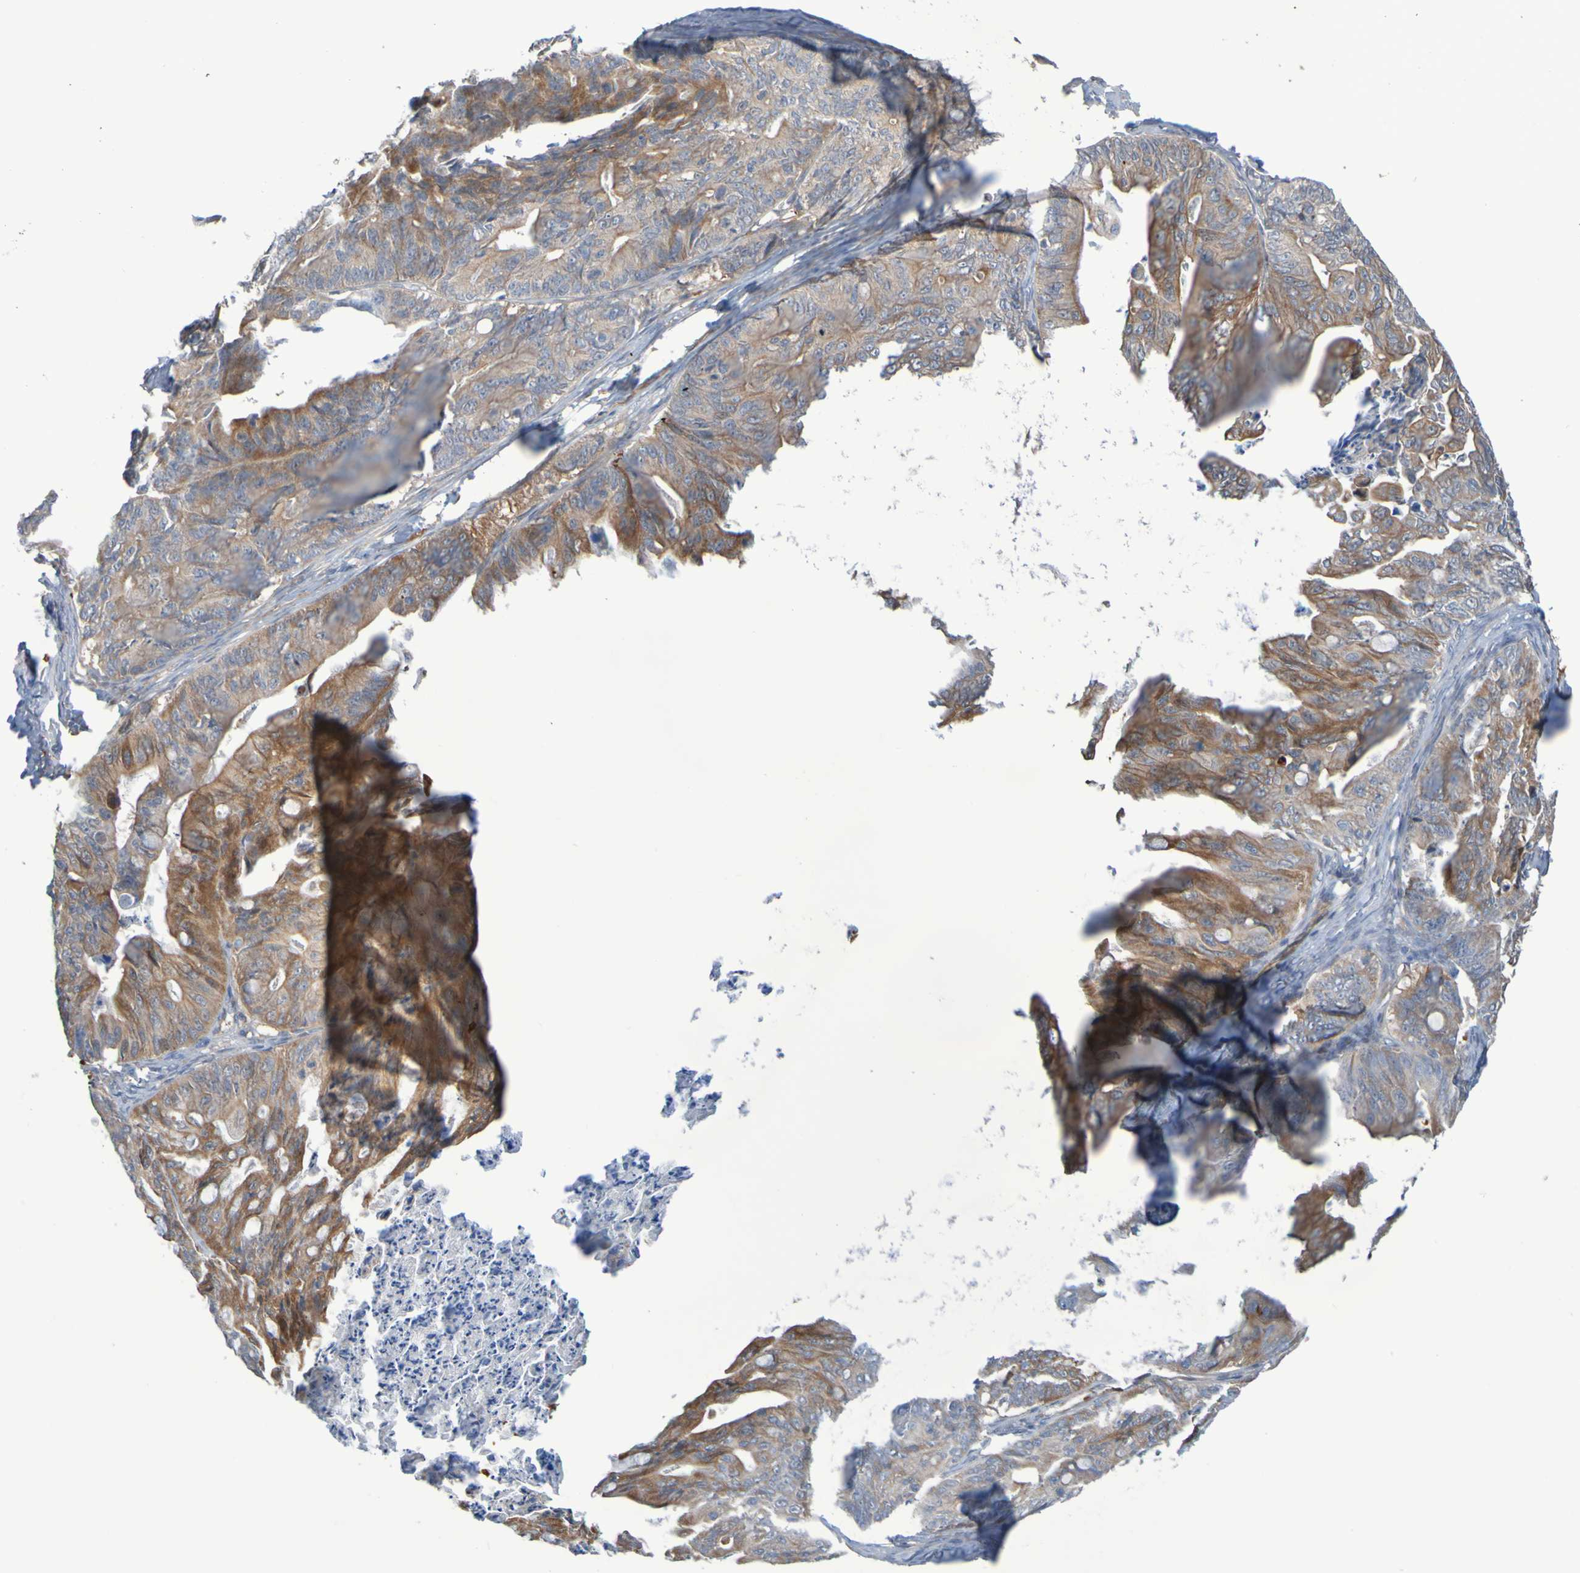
{"staining": {"intensity": "moderate", "quantity": ">75%", "location": "cytoplasmic/membranous"}, "tissue": "ovarian cancer", "cell_type": "Tumor cells", "image_type": "cancer", "snomed": [{"axis": "morphology", "description": "Cystadenocarcinoma, mucinous, NOS"}, {"axis": "topography", "description": "Ovary"}], "caption": "Protein positivity by immunohistochemistry (IHC) displays moderate cytoplasmic/membranous staining in about >75% of tumor cells in mucinous cystadenocarcinoma (ovarian).", "gene": "NPRL3", "patient": {"sex": "female", "age": 37}}